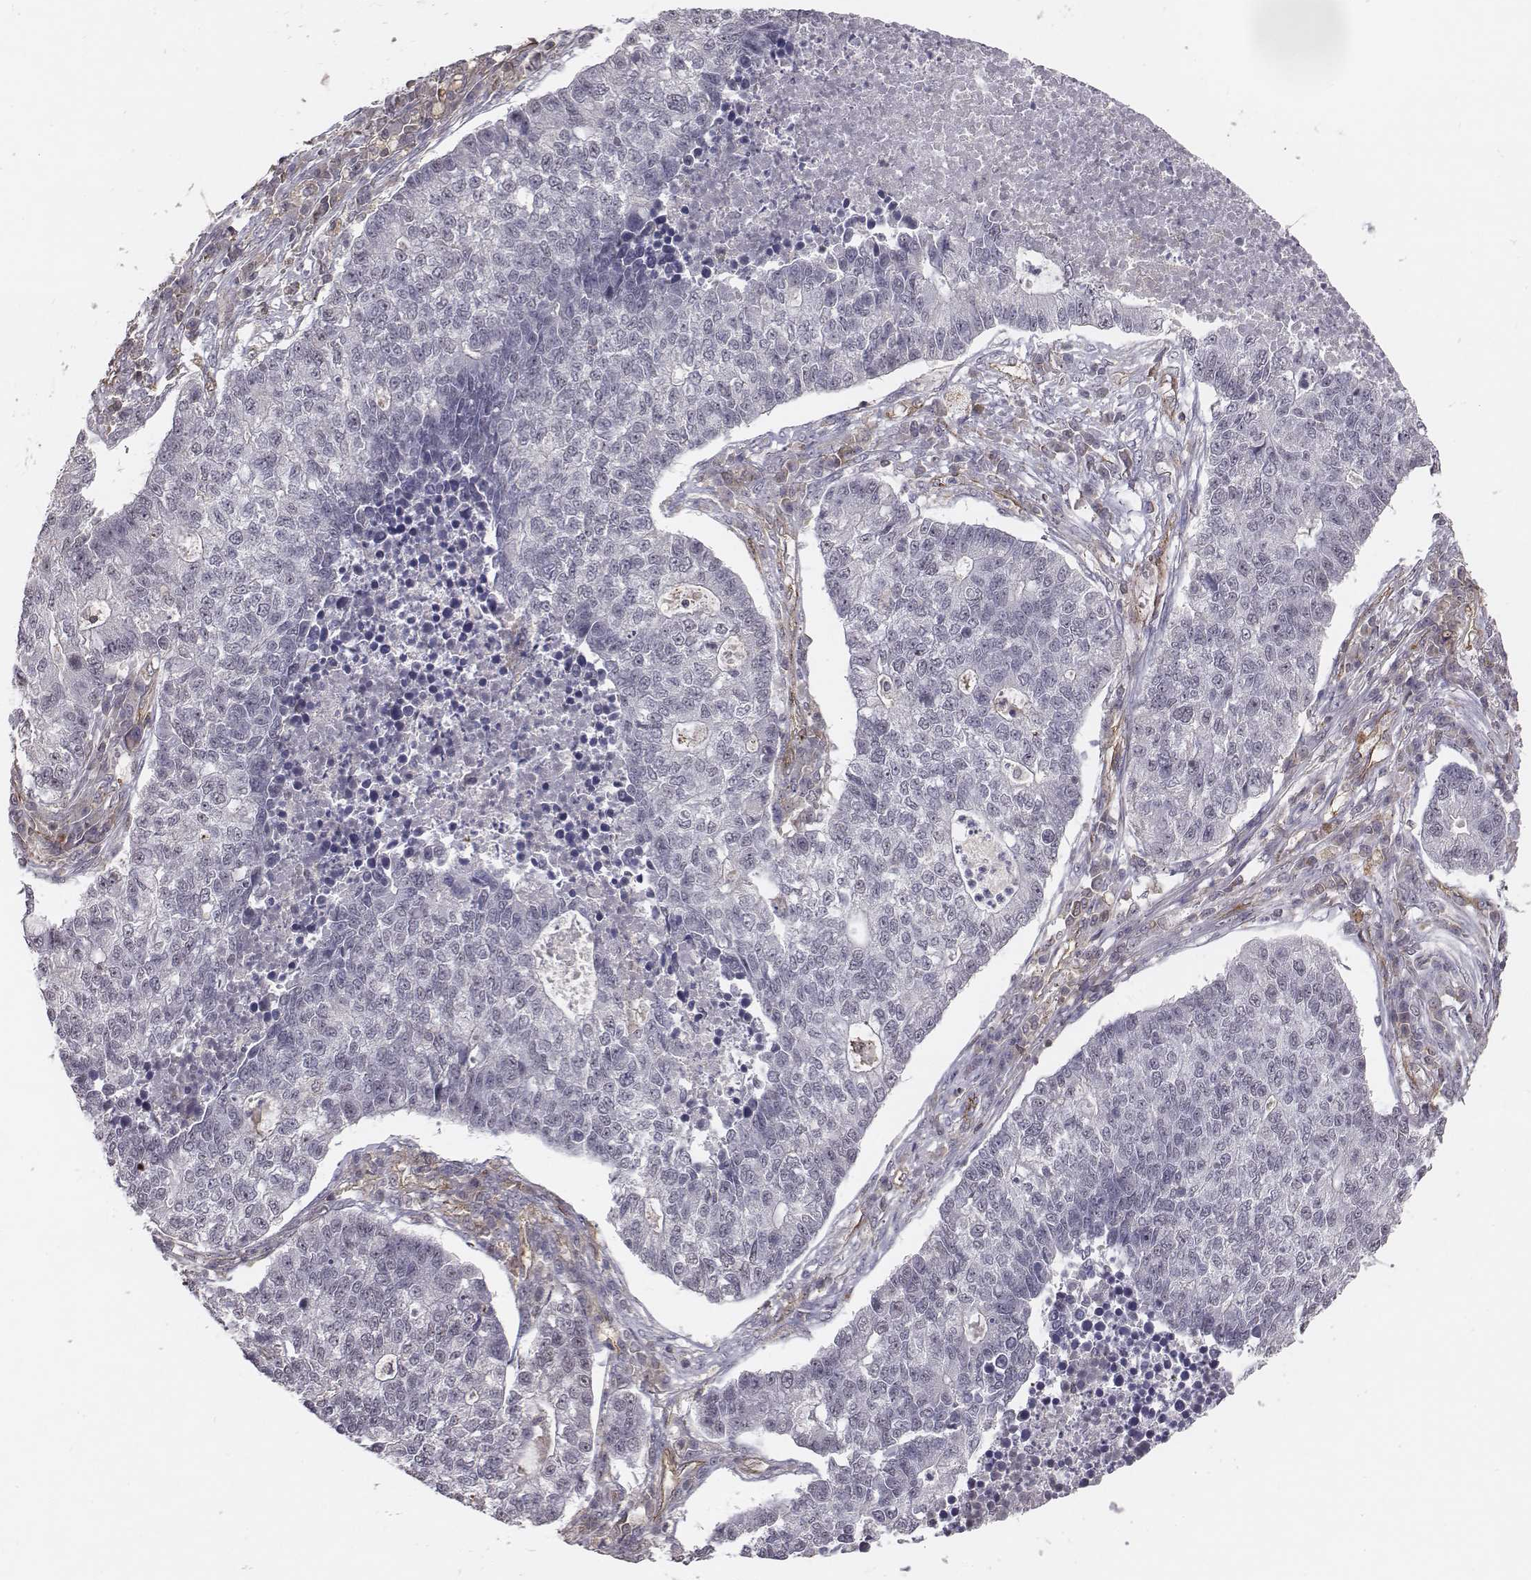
{"staining": {"intensity": "negative", "quantity": "none", "location": "none"}, "tissue": "lung cancer", "cell_type": "Tumor cells", "image_type": "cancer", "snomed": [{"axis": "morphology", "description": "Adenocarcinoma, NOS"}, {"axis": "topography", "description": "Lung"}], "caption": "Tumor cells are negative for brown protein staining in lung cancer. (DAB IHC, high magnification).", "gene": "PTPRG", "patient": {"sex": "male", "age": 57}}